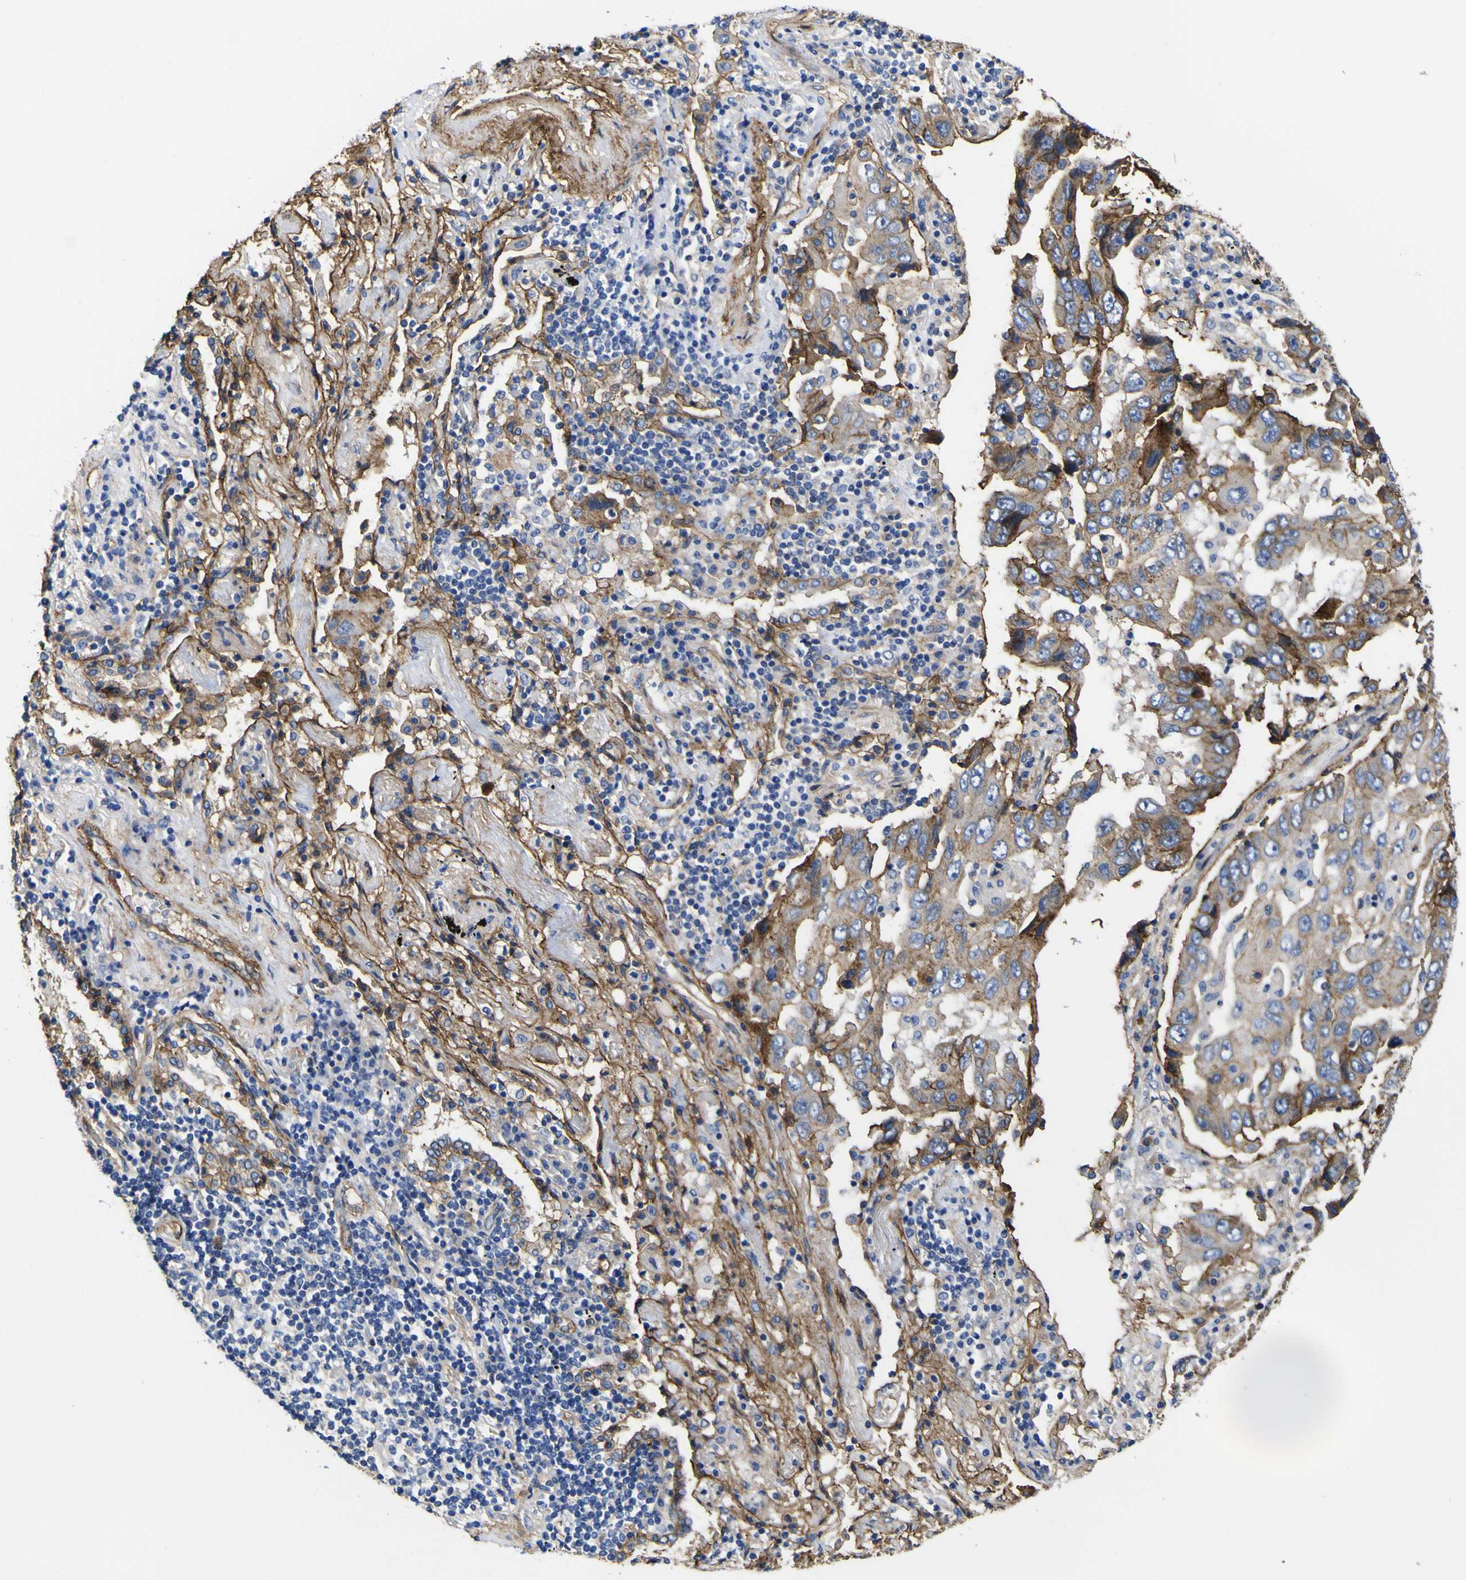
{"staining": {"intensity": "moderate", "quantity": "25%-75%", "location": "cytoplasmic/membranous"}, "tissue": "lung cancer", "cell_type": "Tumor cells", "image_type": "cancer", "snomed": [{"axis": "morphology", "description": "Adenocarcinoma, NOS"}, {"axis": "topography", "description": "Lung"}], "caption": "IHC micrograph of adenocarcinoma (lung) stained for a protein (brown), which demonstrates medium levels of moderate cytoplasmic/membranous staining in approximately 25%-75% of tumor cells.", "gene": "CD151", "patient": {"sex": "female", "age": 65}}